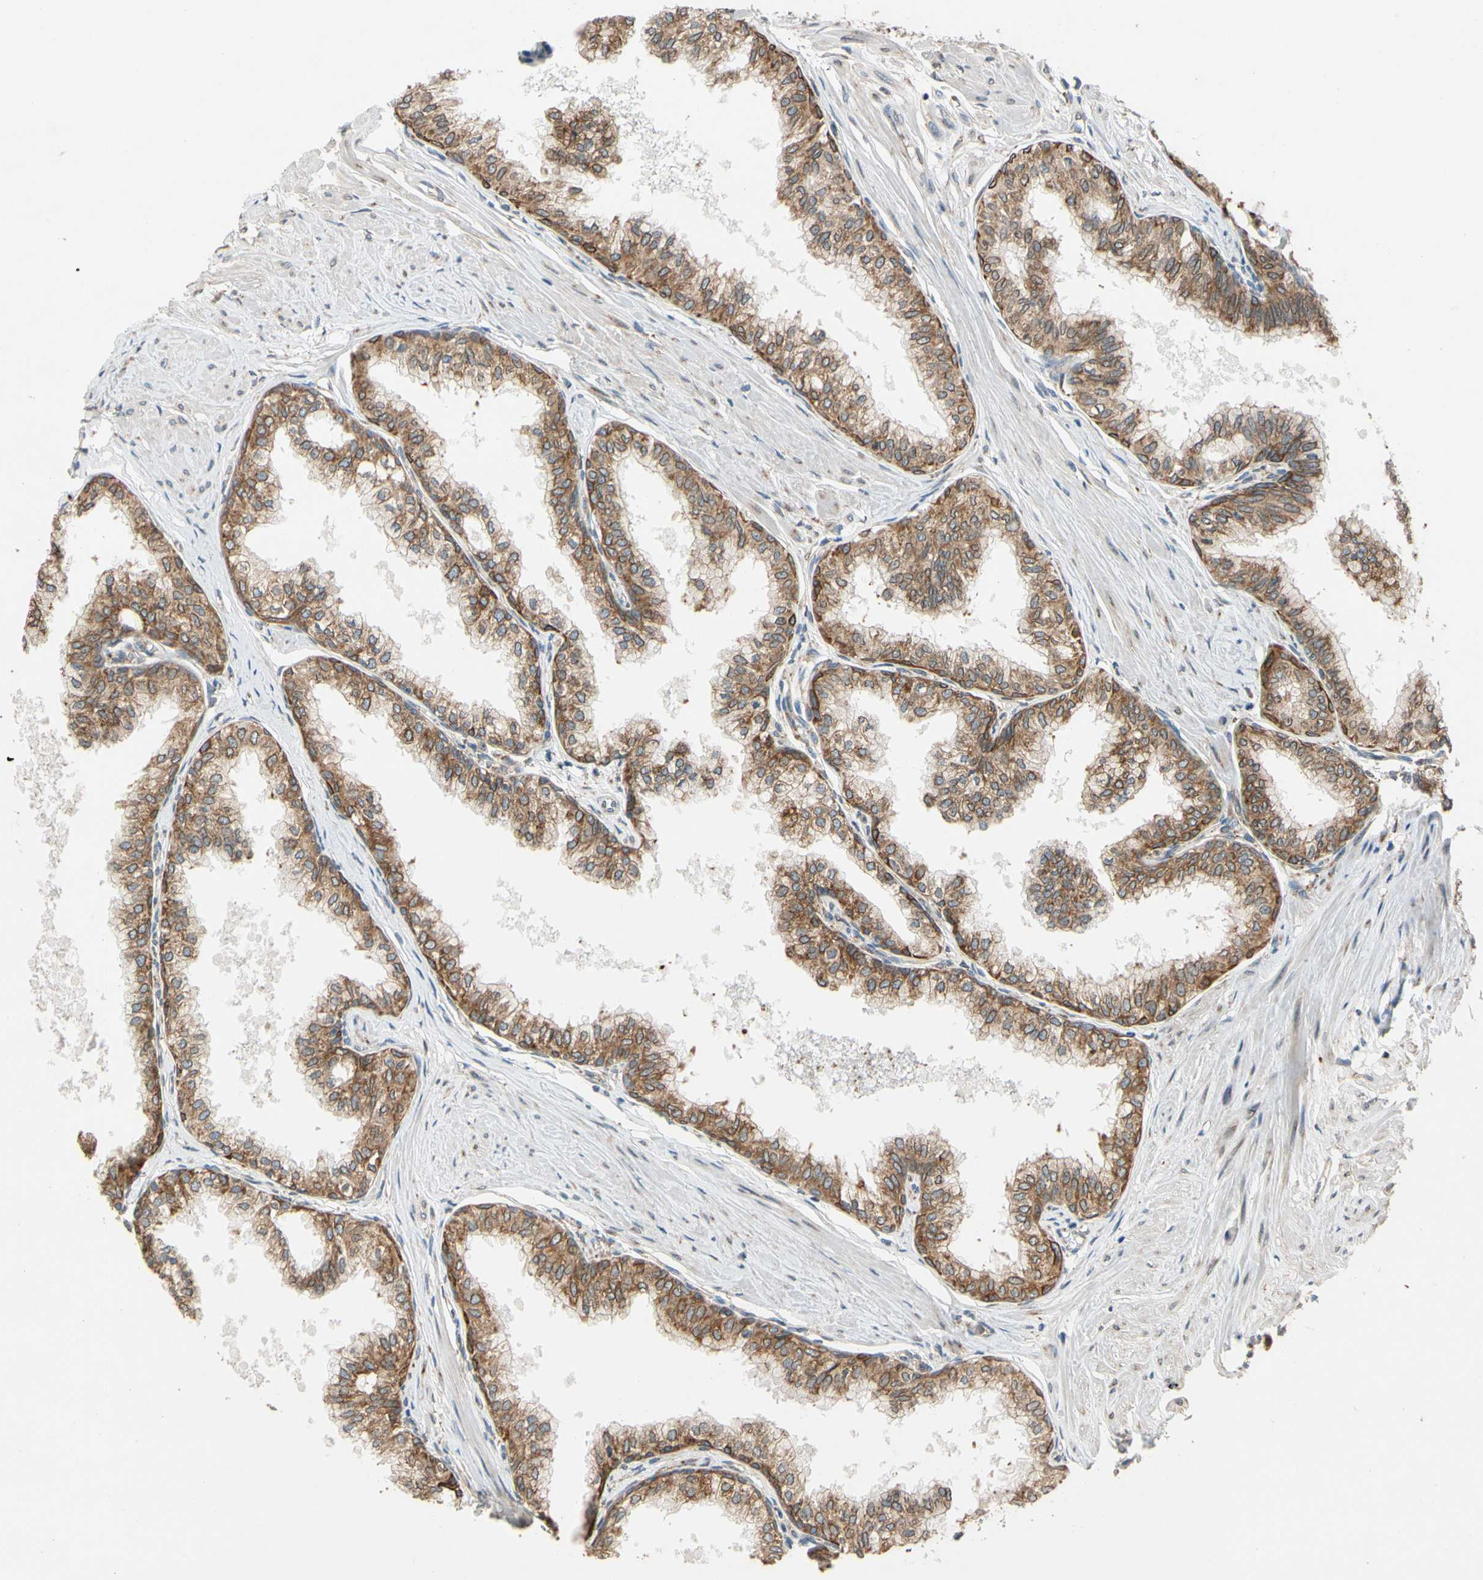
{"staining": {"intensity": "moderate", "quantity": ">75%", "location": "cytoplasmic/membranous"}, "tissue": "prostate", "cell_type": "Glandular cells", "image_type": "normal", "snomed": [{"axis": "morphology", "description": "Normal tissue, NOS"}, {"axis": "topography", "description": "Prostate"}, {"axis": "topography", "description": "Seminal veicle"}], "caption": "The immunohistochemical stain shows moderate cytoplasmic/membranous expression in glandular cells of benign prostate.", "gene": "RPN2", "patient": {"sex": "male", "age": 60}}